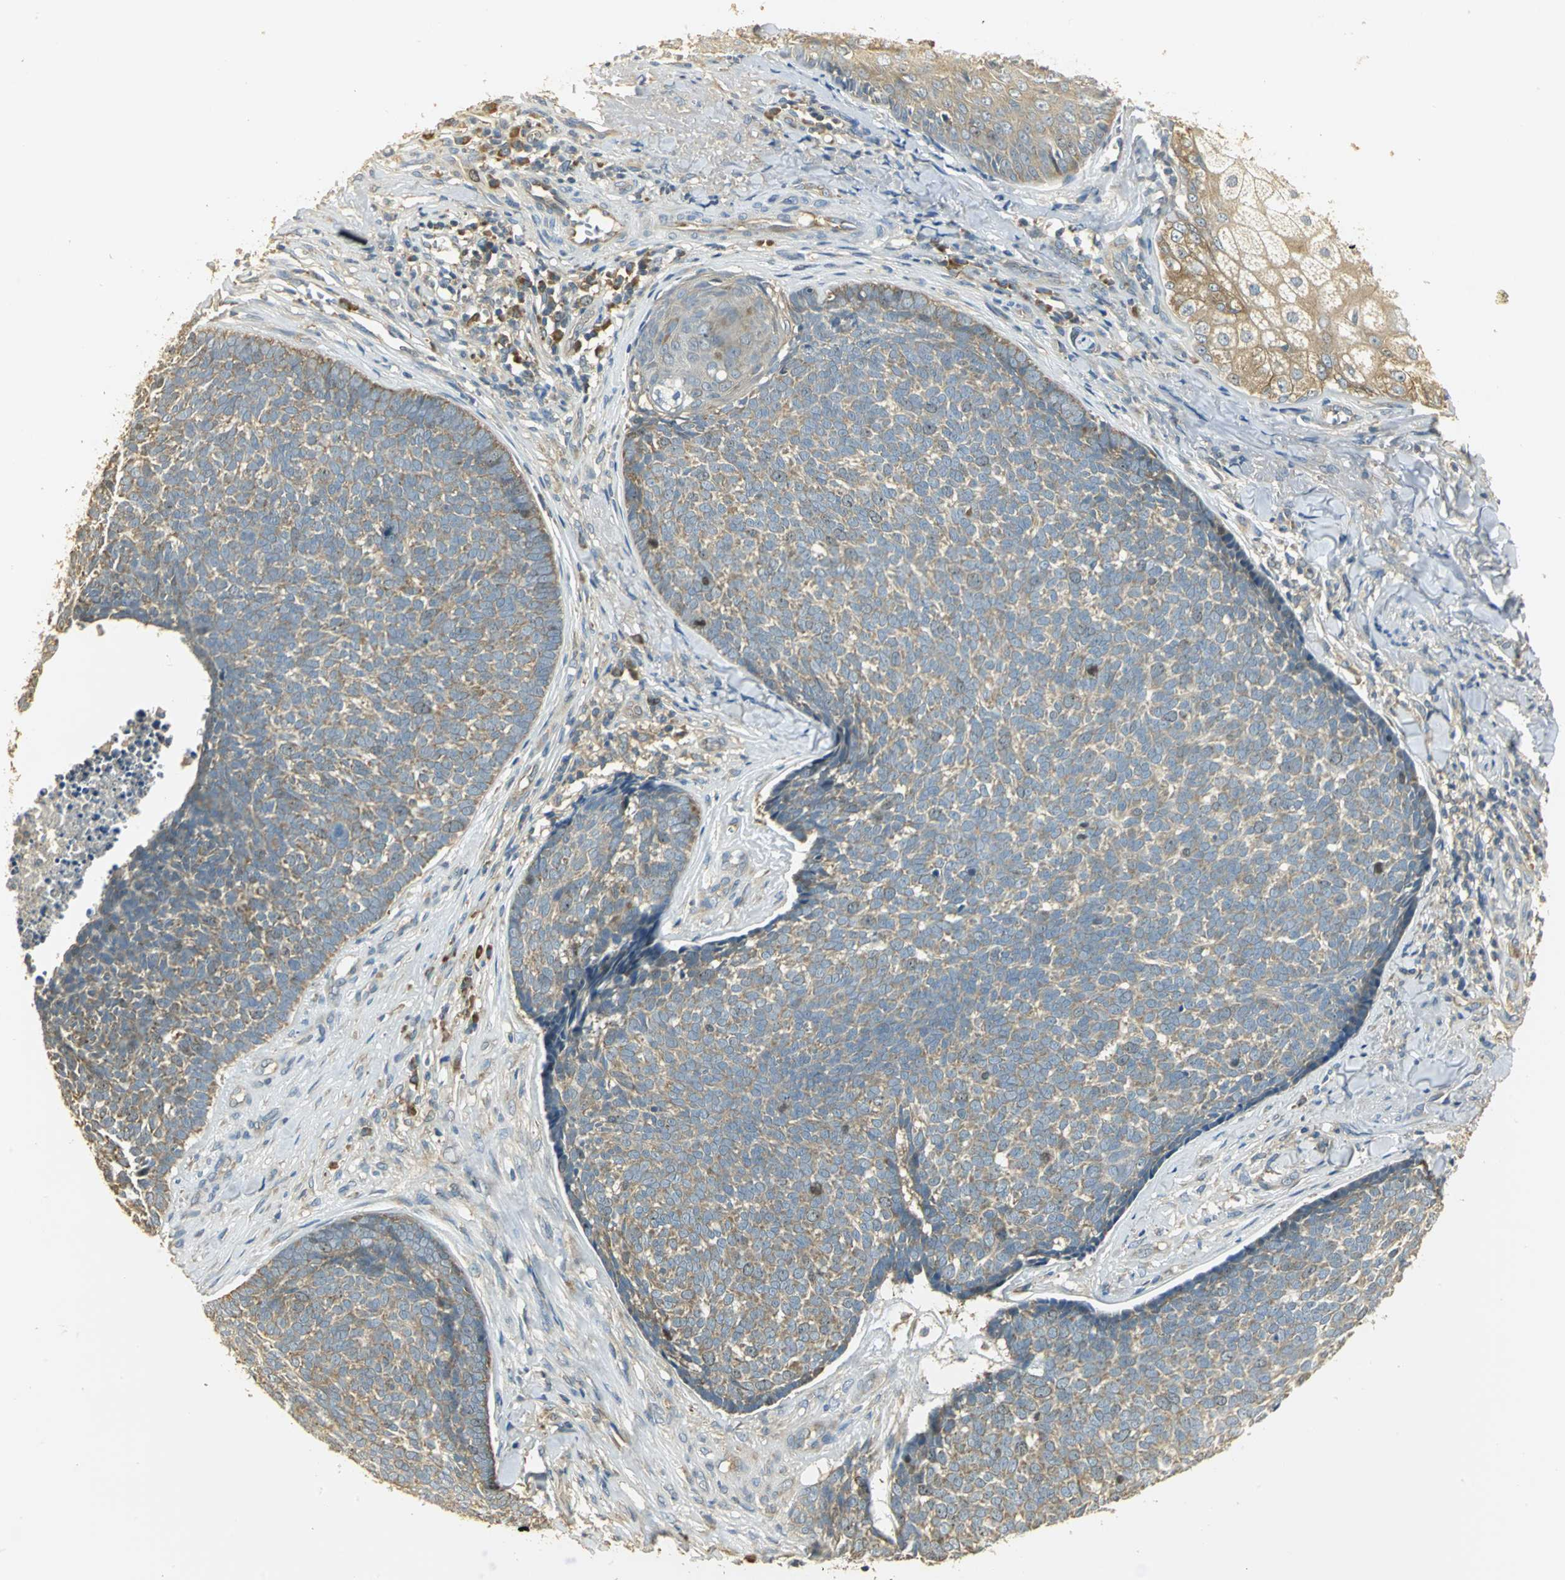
{"staining": {"intensity": "moderate", "quantity": ">75%", "location": "cytoplasmic/membranous"}, "tissue": "skin cancer", "cell_type": "Tumor cells", "image_type": "cancer", "snomed": [{"axis": "morphology", "description": "Basal cell carcinoma"}, {"axis": "topography", "description": "Skin"}], "caption": "A medium amount of moderate cytoplasmic/membranous positivity is identified in about >75% of tumor cells in skin cancer tissue.", "gene": "RARS1", "patient": {"sex": "male", "age": 84}}